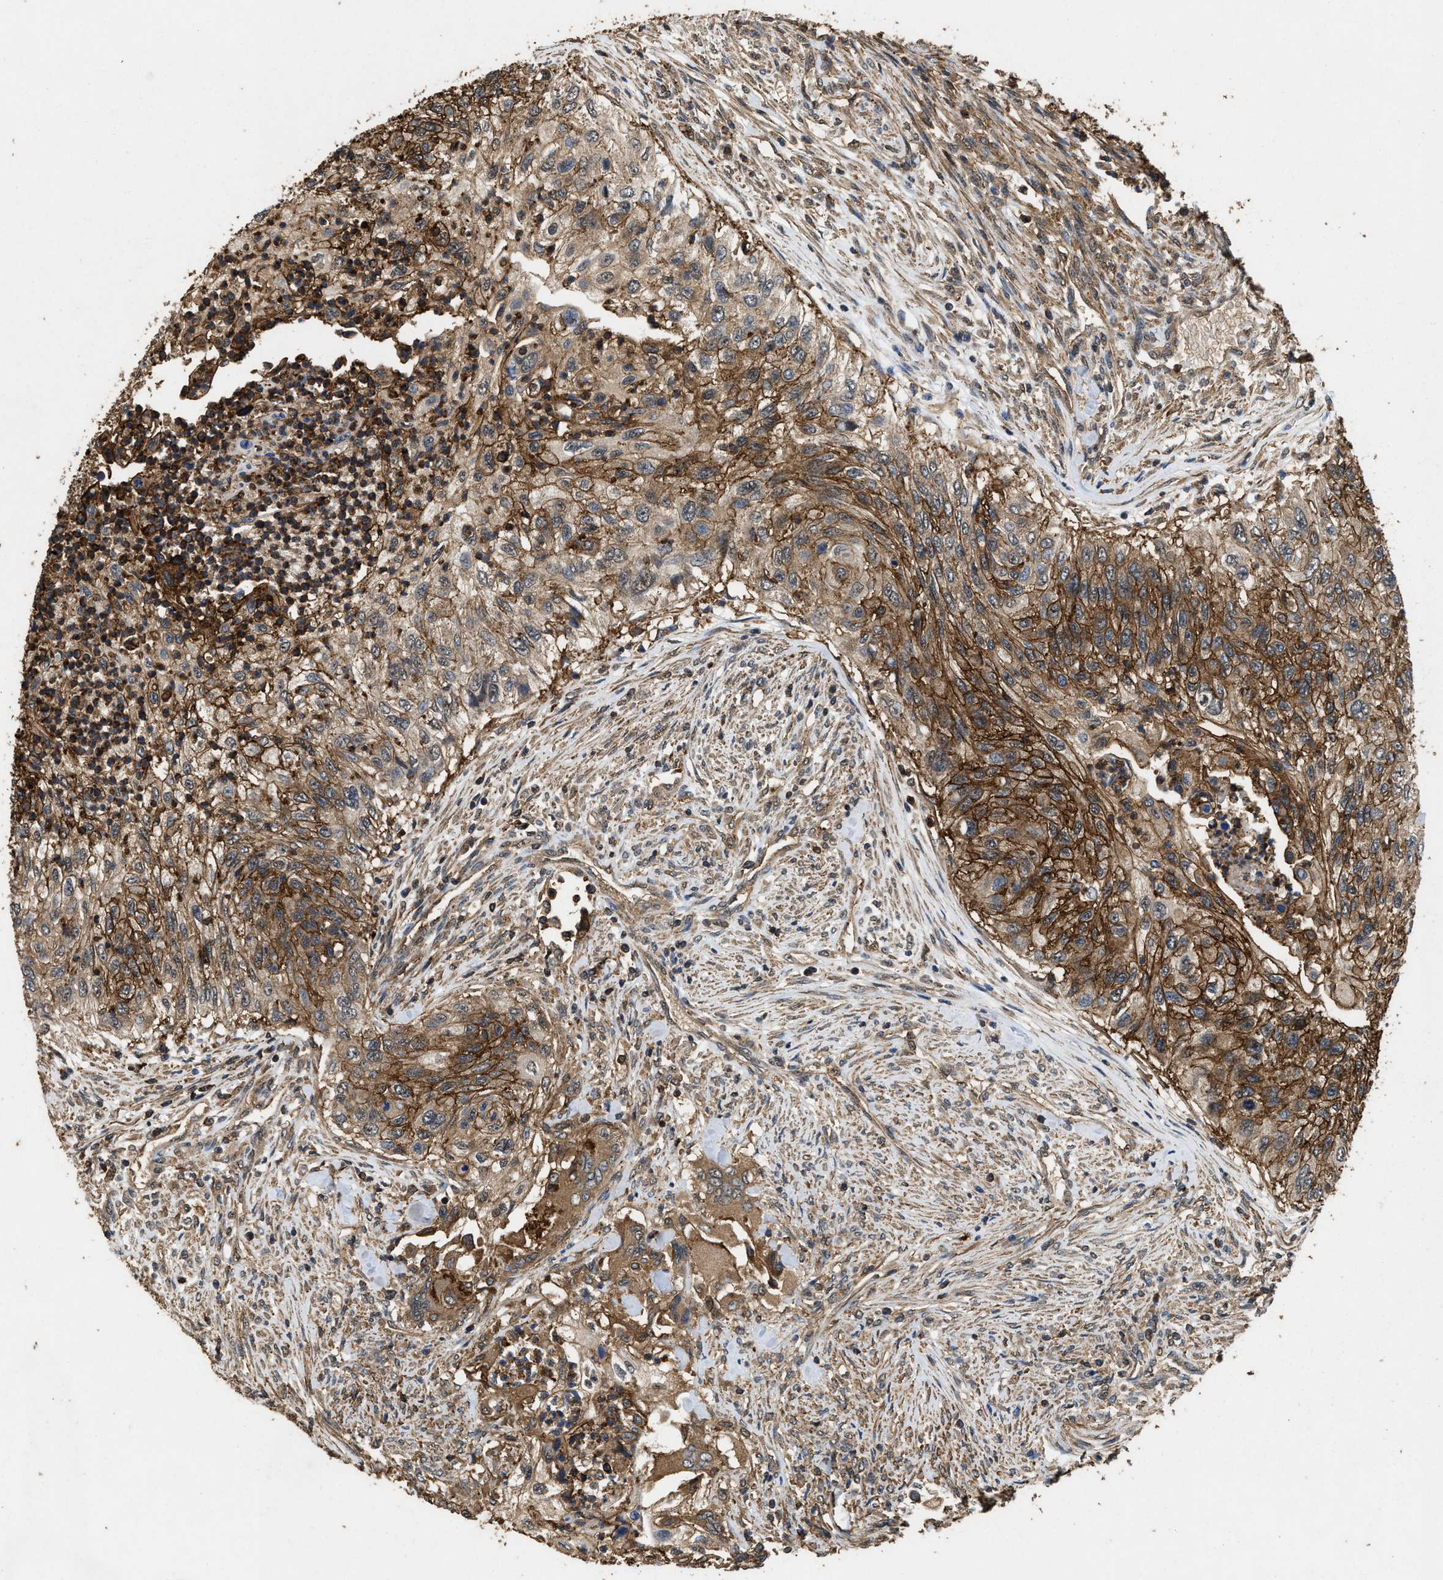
{"staining": {"intensity": "moderate", "quantity": ">75%", "location": "cytoplasmic/membranous"}, "tissue": "urothelial cancer", "cell_type": "Tumor cells", "image_type": "cancer", "snomed": [{"axis": "morphology", "description": "Urothelial carcinoma, High grade"}, {"axis": "topography", "description": "Urinary bladder"}], "caption": "This image displays immunohistochemistry (IHC) staining of human urothelial cancer, with medium moderate cytoplasmic/membranous expression in approximately >75% of tumor cells.", "gene": "LINGO2", "patient": {"sex": "female", "age": 60}}